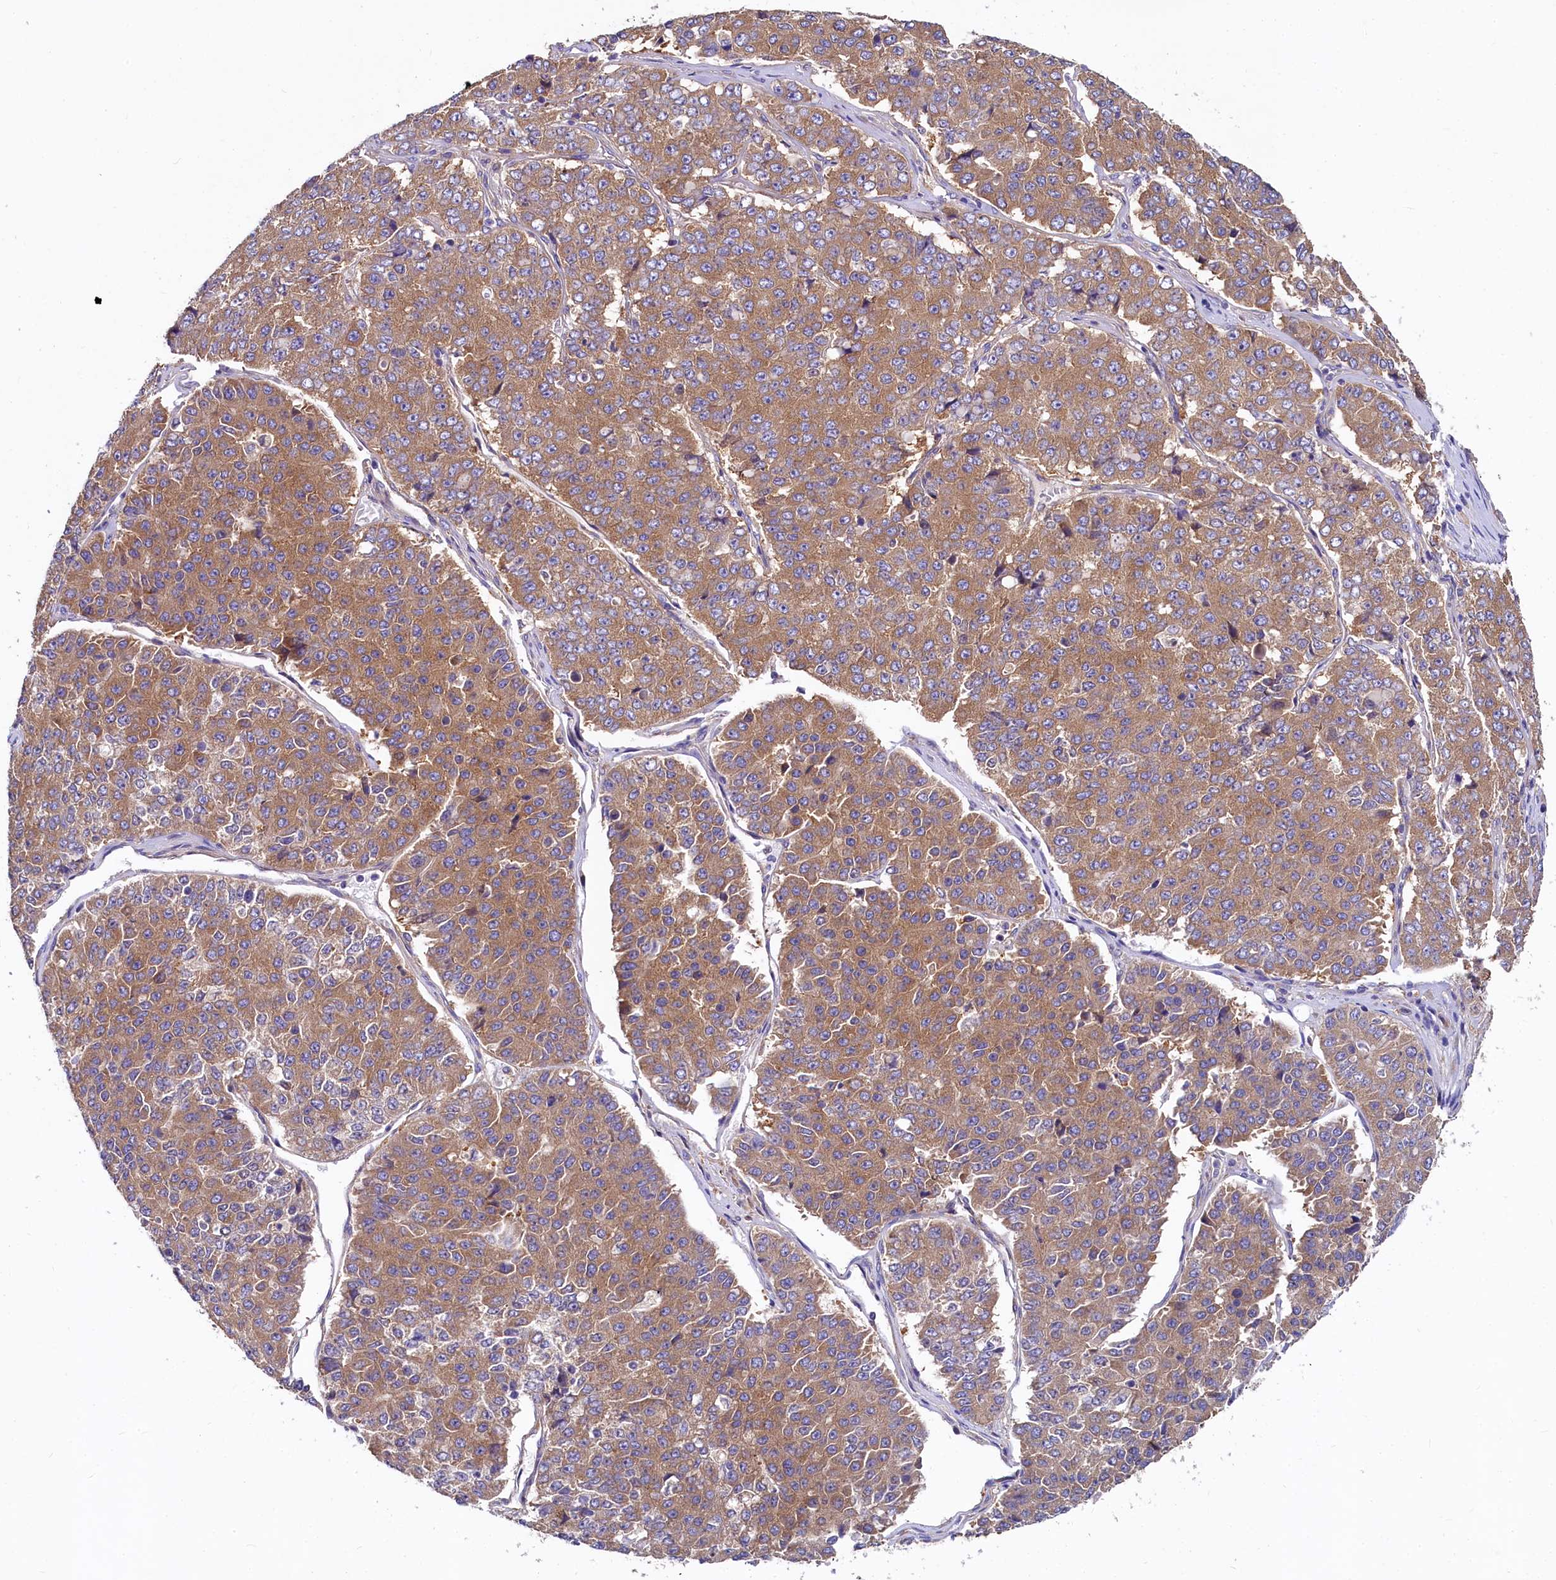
{"staining": {"intensity": "moderate", "quantity": ">75%", "location": "cytoplasmic/membranous"}, "tissue": "pancreatic cancer", "cell_type": "Tumor cells", "image_type": "cancer", "snomed": [{"axis": "morphology", "description": "Adenocarcinoma, NOS"}, {"axis": "topography", "description": "Pancreas"}], "caption": "Brown immunohistochemical staining in human adenocarcinoma (pancreatic) shows moderate cytoplasmic/membranous expression in about >75% of tumor cells.", "gene": "QARS1", "patient": {"sex": "male", "age": 50}}